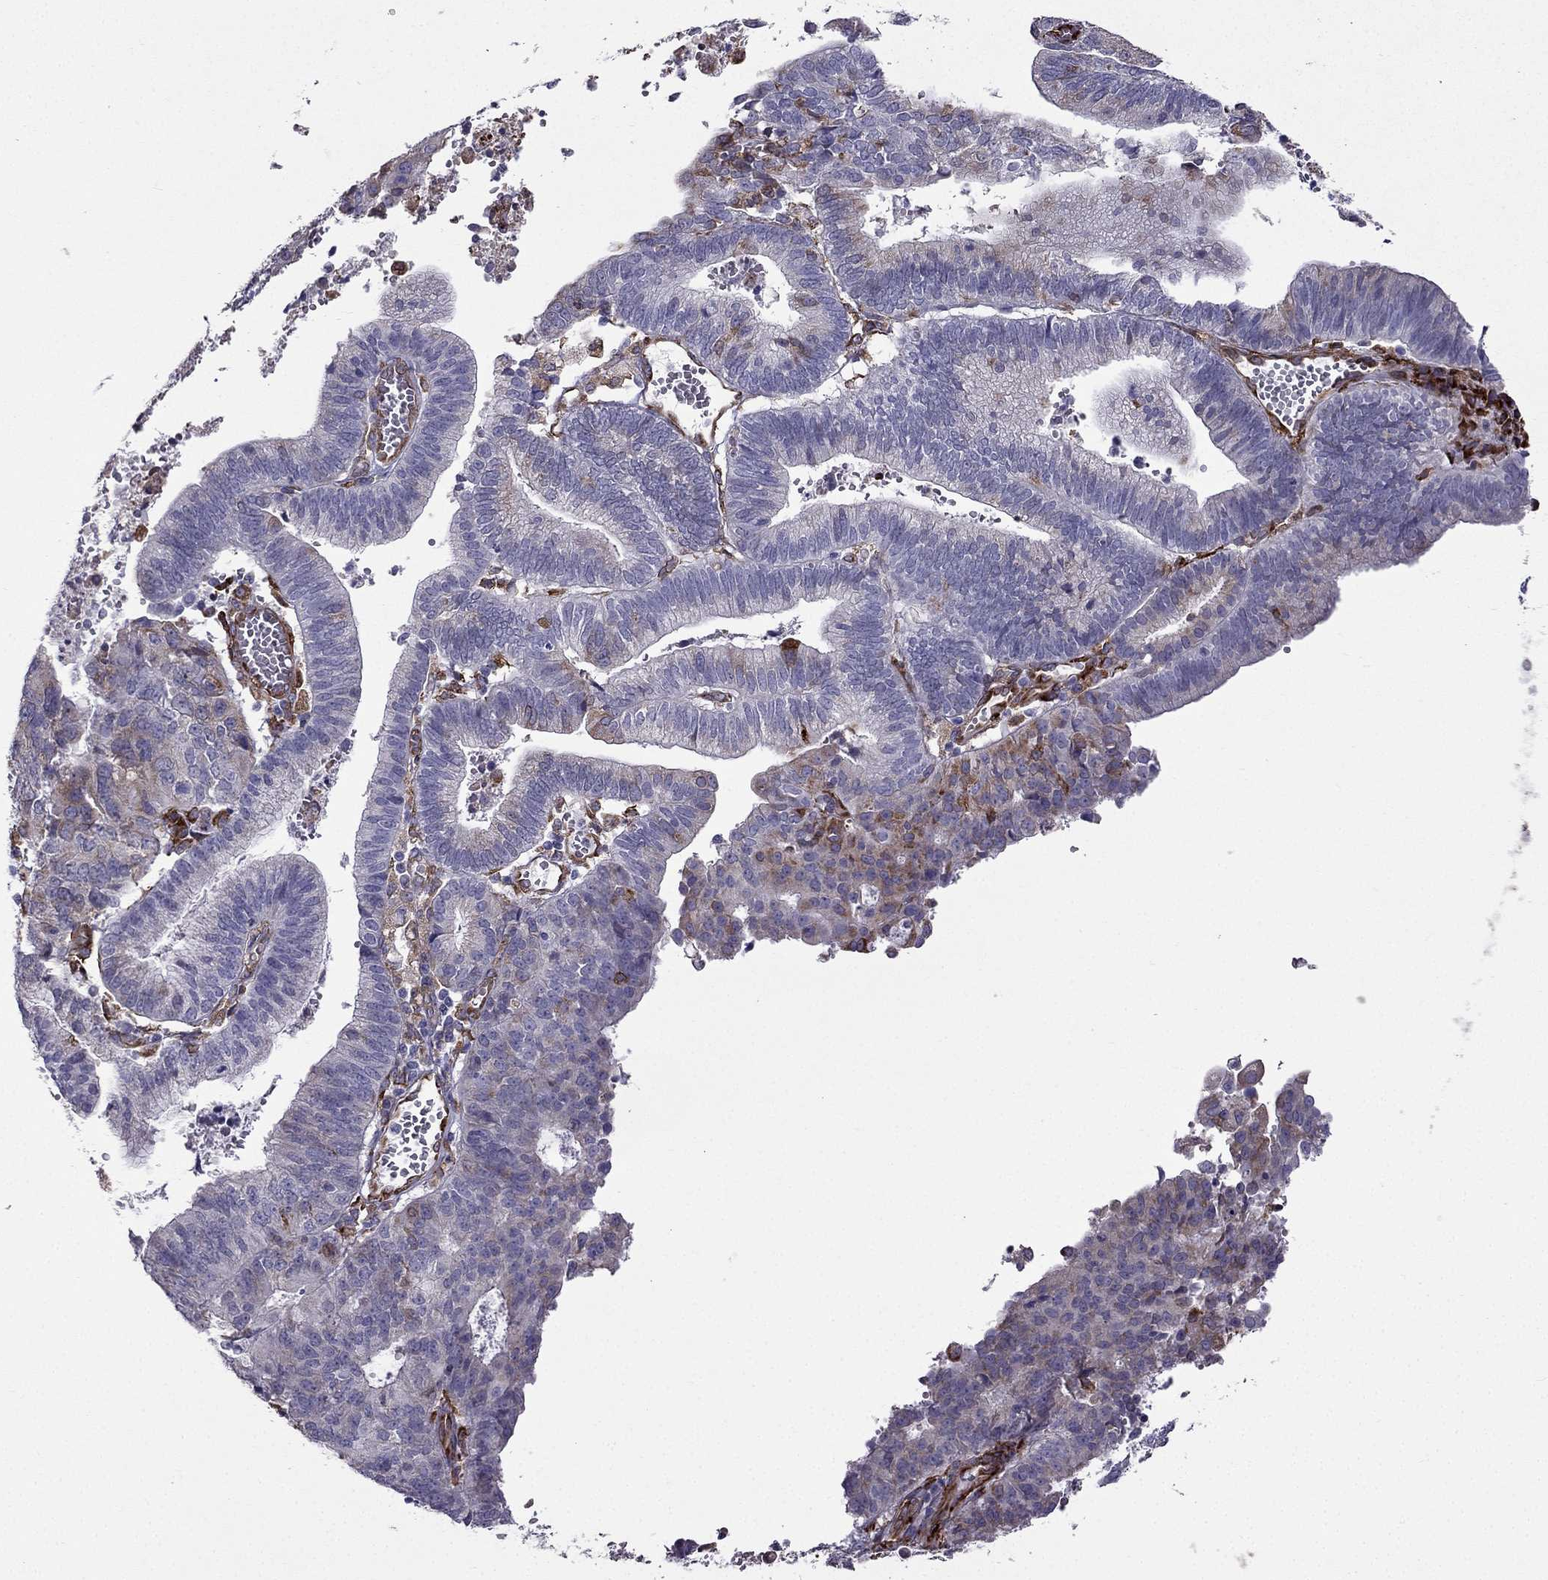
{"staining": {"intensity": "moderate", "quantity": "25%-75%", "location": "cytoplasmic/membranous"}, "tissue": "endometrial cancer", "cell_type": "Tumor cells", "image_type": "cancer", "snomed": [{"axis": "morphology", "description": "Adenocarcinoma, NOS"}, {"axis": "topography", "description": "Endometrium"}], "caption": "Adenocarcinoma (endometrial) stained with a brown dye exhibits moderate cytoplasmic/membranous positive expression in about 25%-75% of tumor cells.", "gene": "IKBIP", "patient": {"sex": "female", "age": 82}}